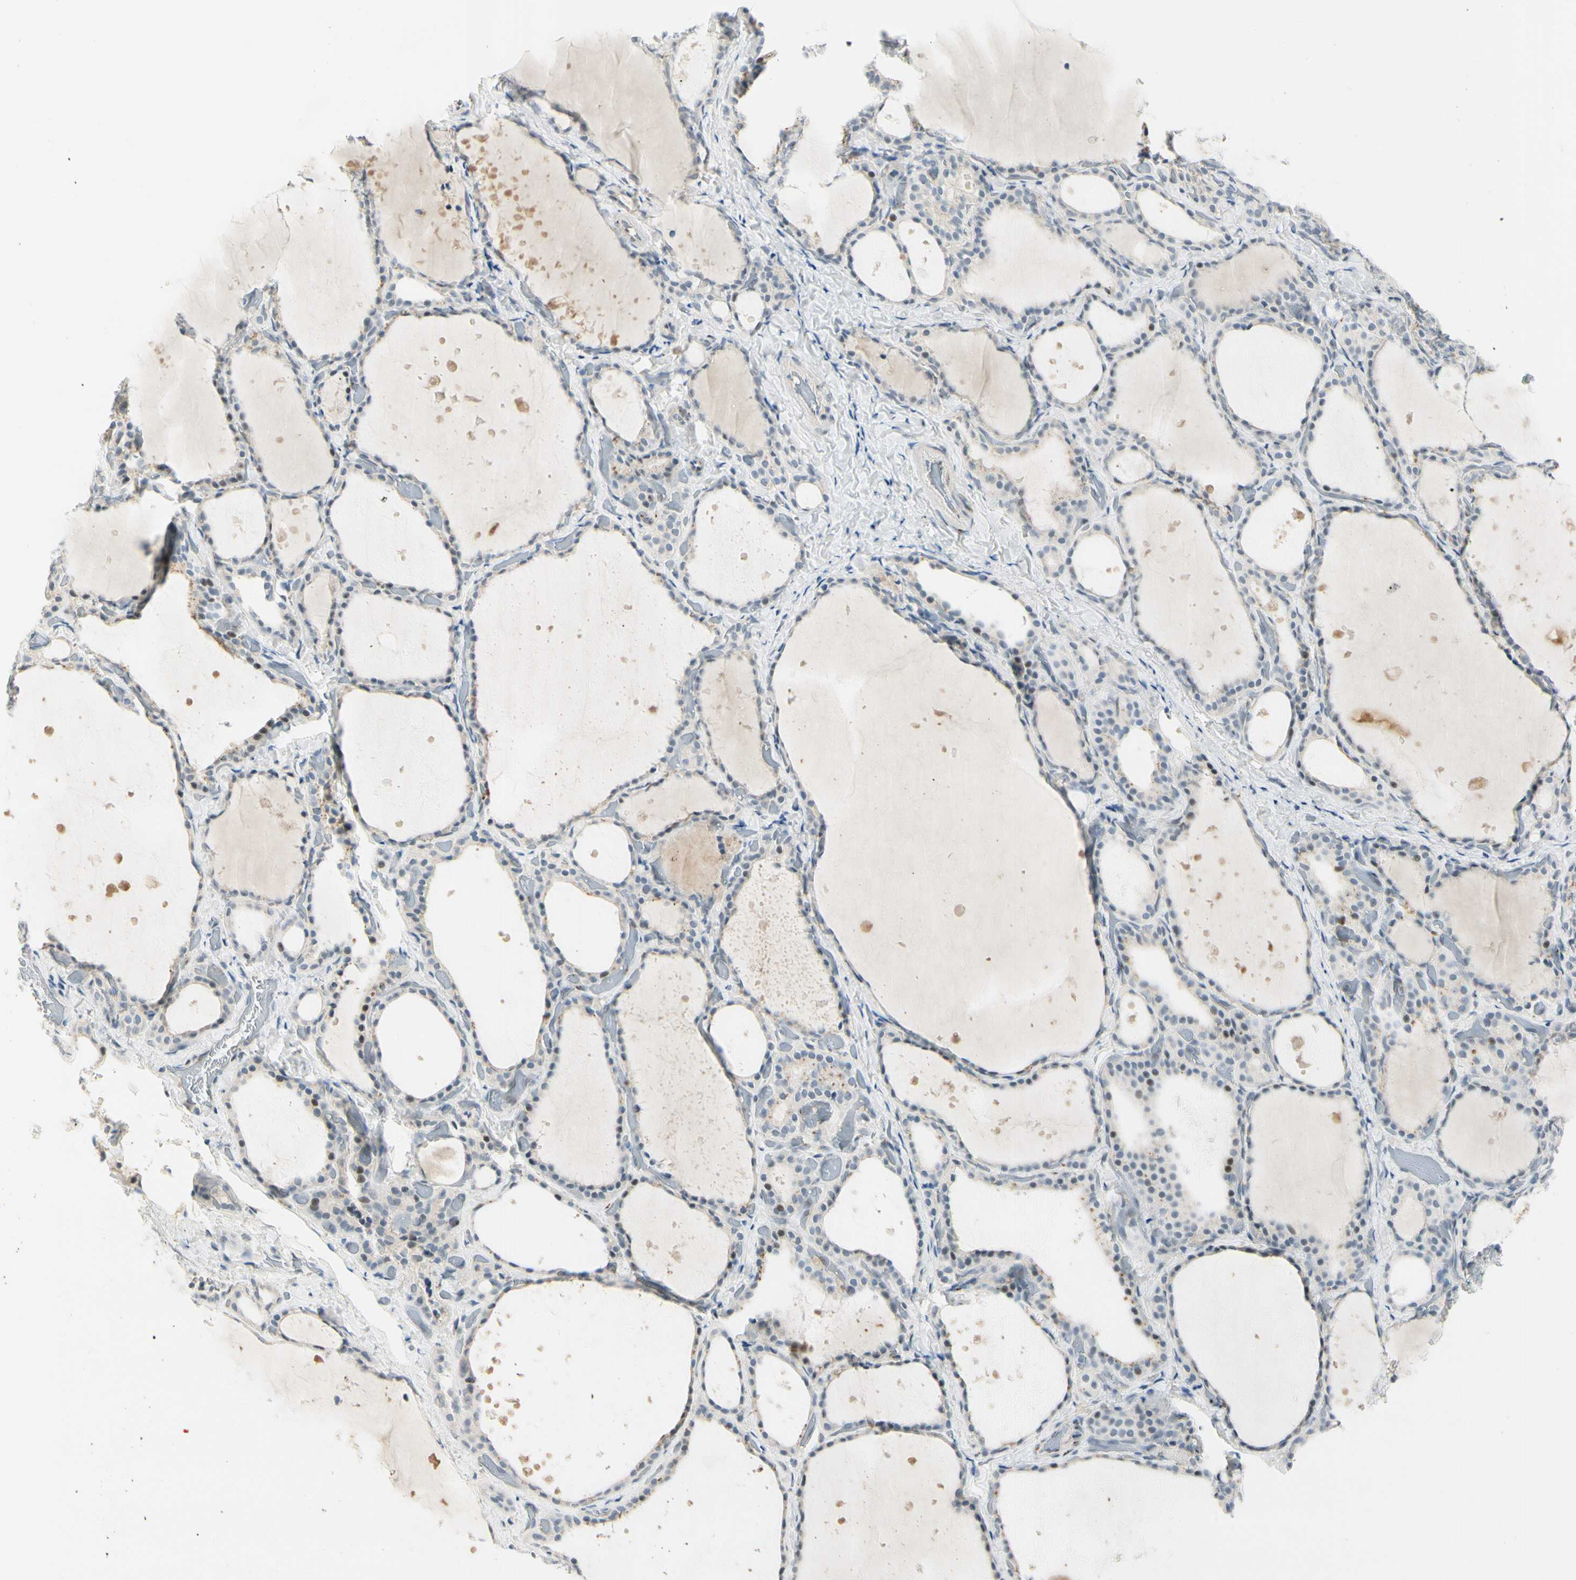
{"staining": {"intensity": "negative", "quantity": "none", "location": "none"}, "tissue": "thyroid gland", "cell_type": "Glandular cells", "image_type": "normal", "snomed": [{"axis": "morphology", "description": "Normal tissue, NOS"}, {"axis": "topography", "description": "Thyroid gland"}], "caption": "Immunohistochemistry micrograph of normal thyroid gland: human thyroid gland stained with DAB (3,3'-diaminobenzidine) reveals no significant protein staining in glandular cells.", "gene": "B4GALNT1", "patient": {"sex": "female", "age": 44}}